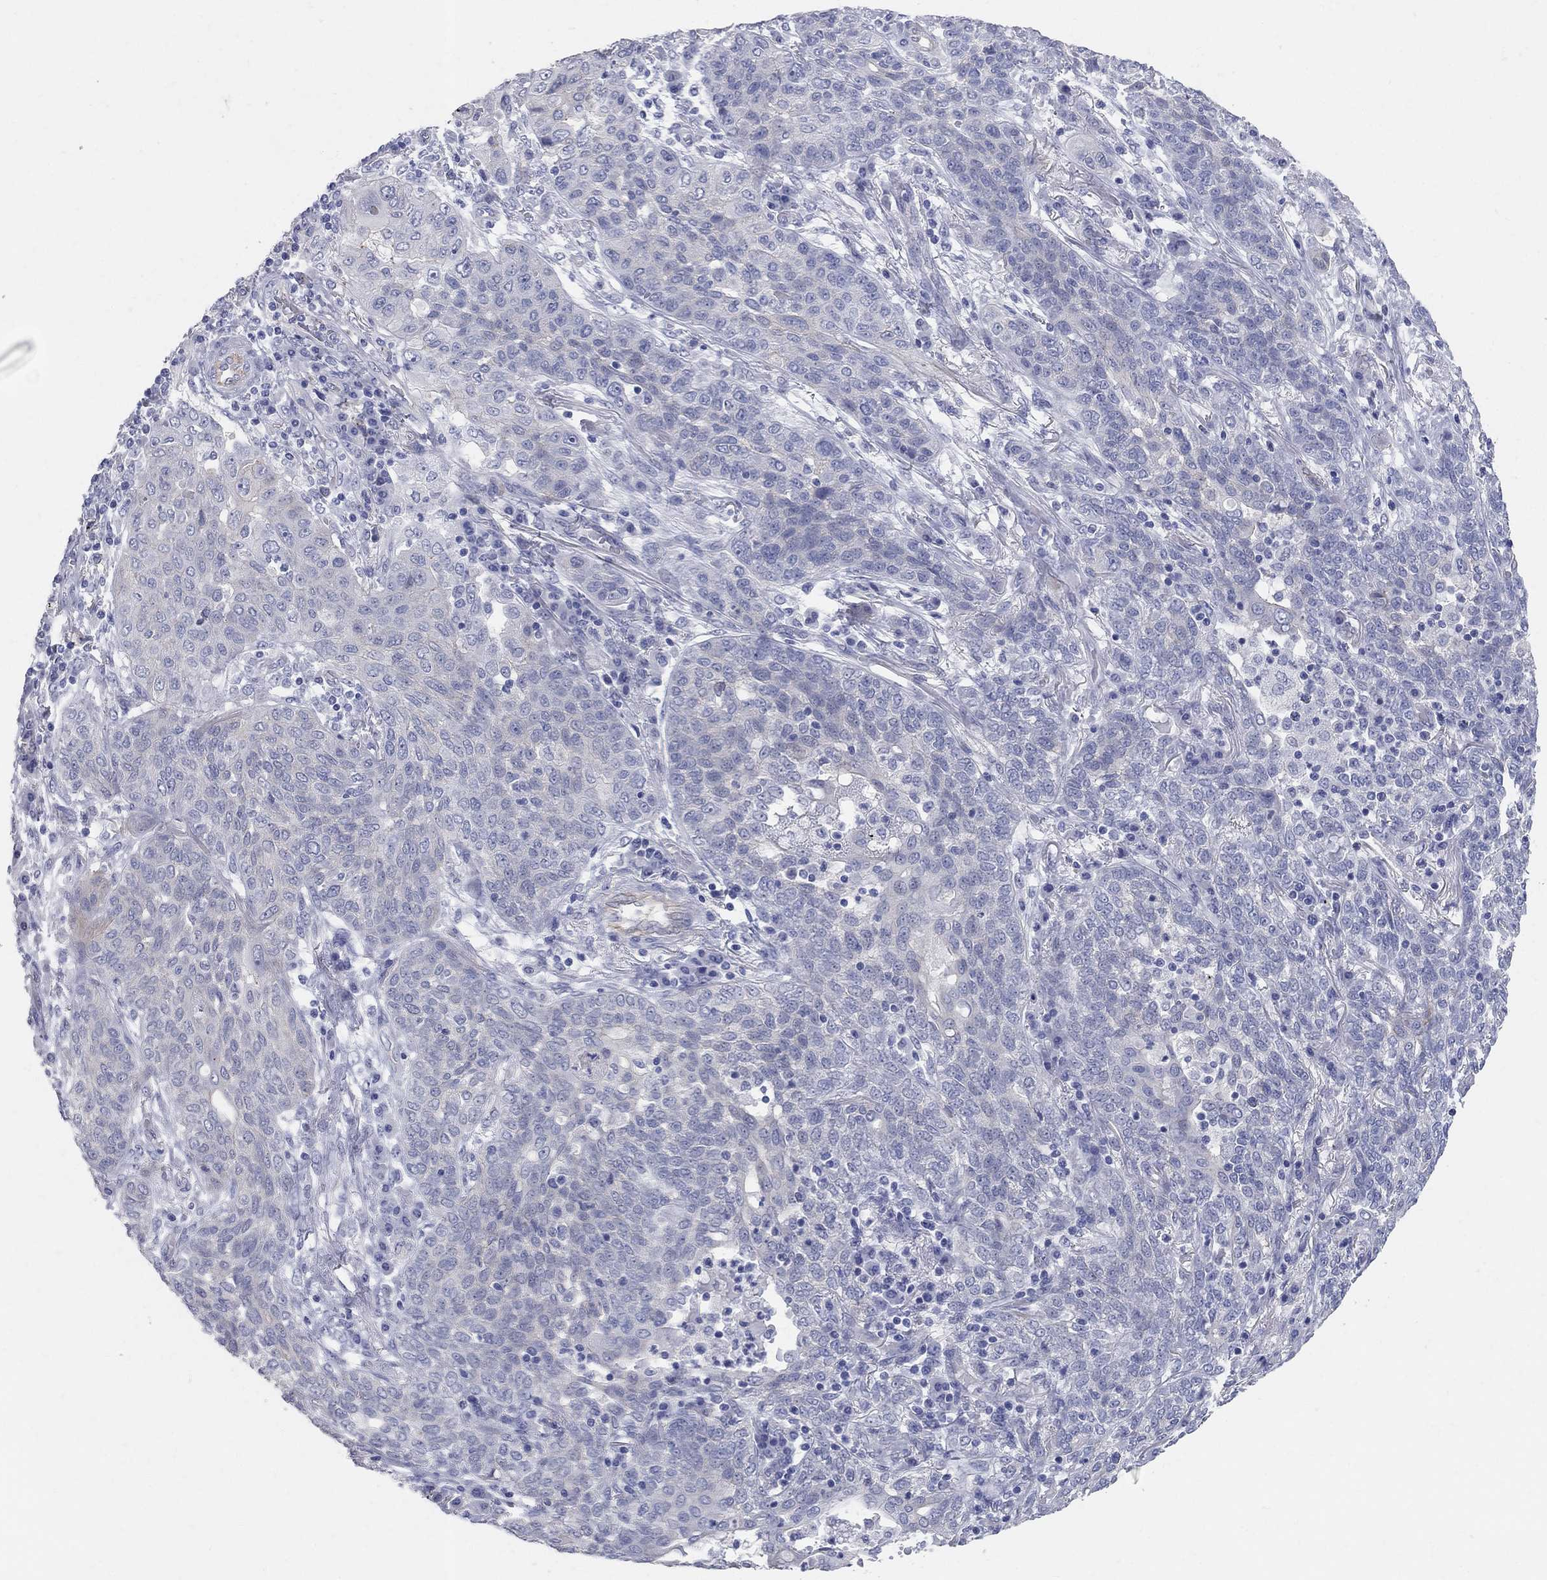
{"staining": {"intensity": "negative", "quantity": "none", "location": "none"}, "tissue": "lung cancer", "cell_type": "Tumor cells", "image_type": "cancer", "snomed": [{"axis": "morphology", "description": "Squamous cell carcinoma, NOS"}, {"axis": "topography", "description": "Lung"}], "caption": "IHC image of squamous cell carcinoma (lung) stained for a protein (brown), which exhibits no positivity in tumor cells. (DAB (3,3'-diaminobenzidine) immunohistochemistry (IHC) with hematoxylin counter stain).", "gene": "AOX1", "patient": {"sex": "female", "age": 70}}